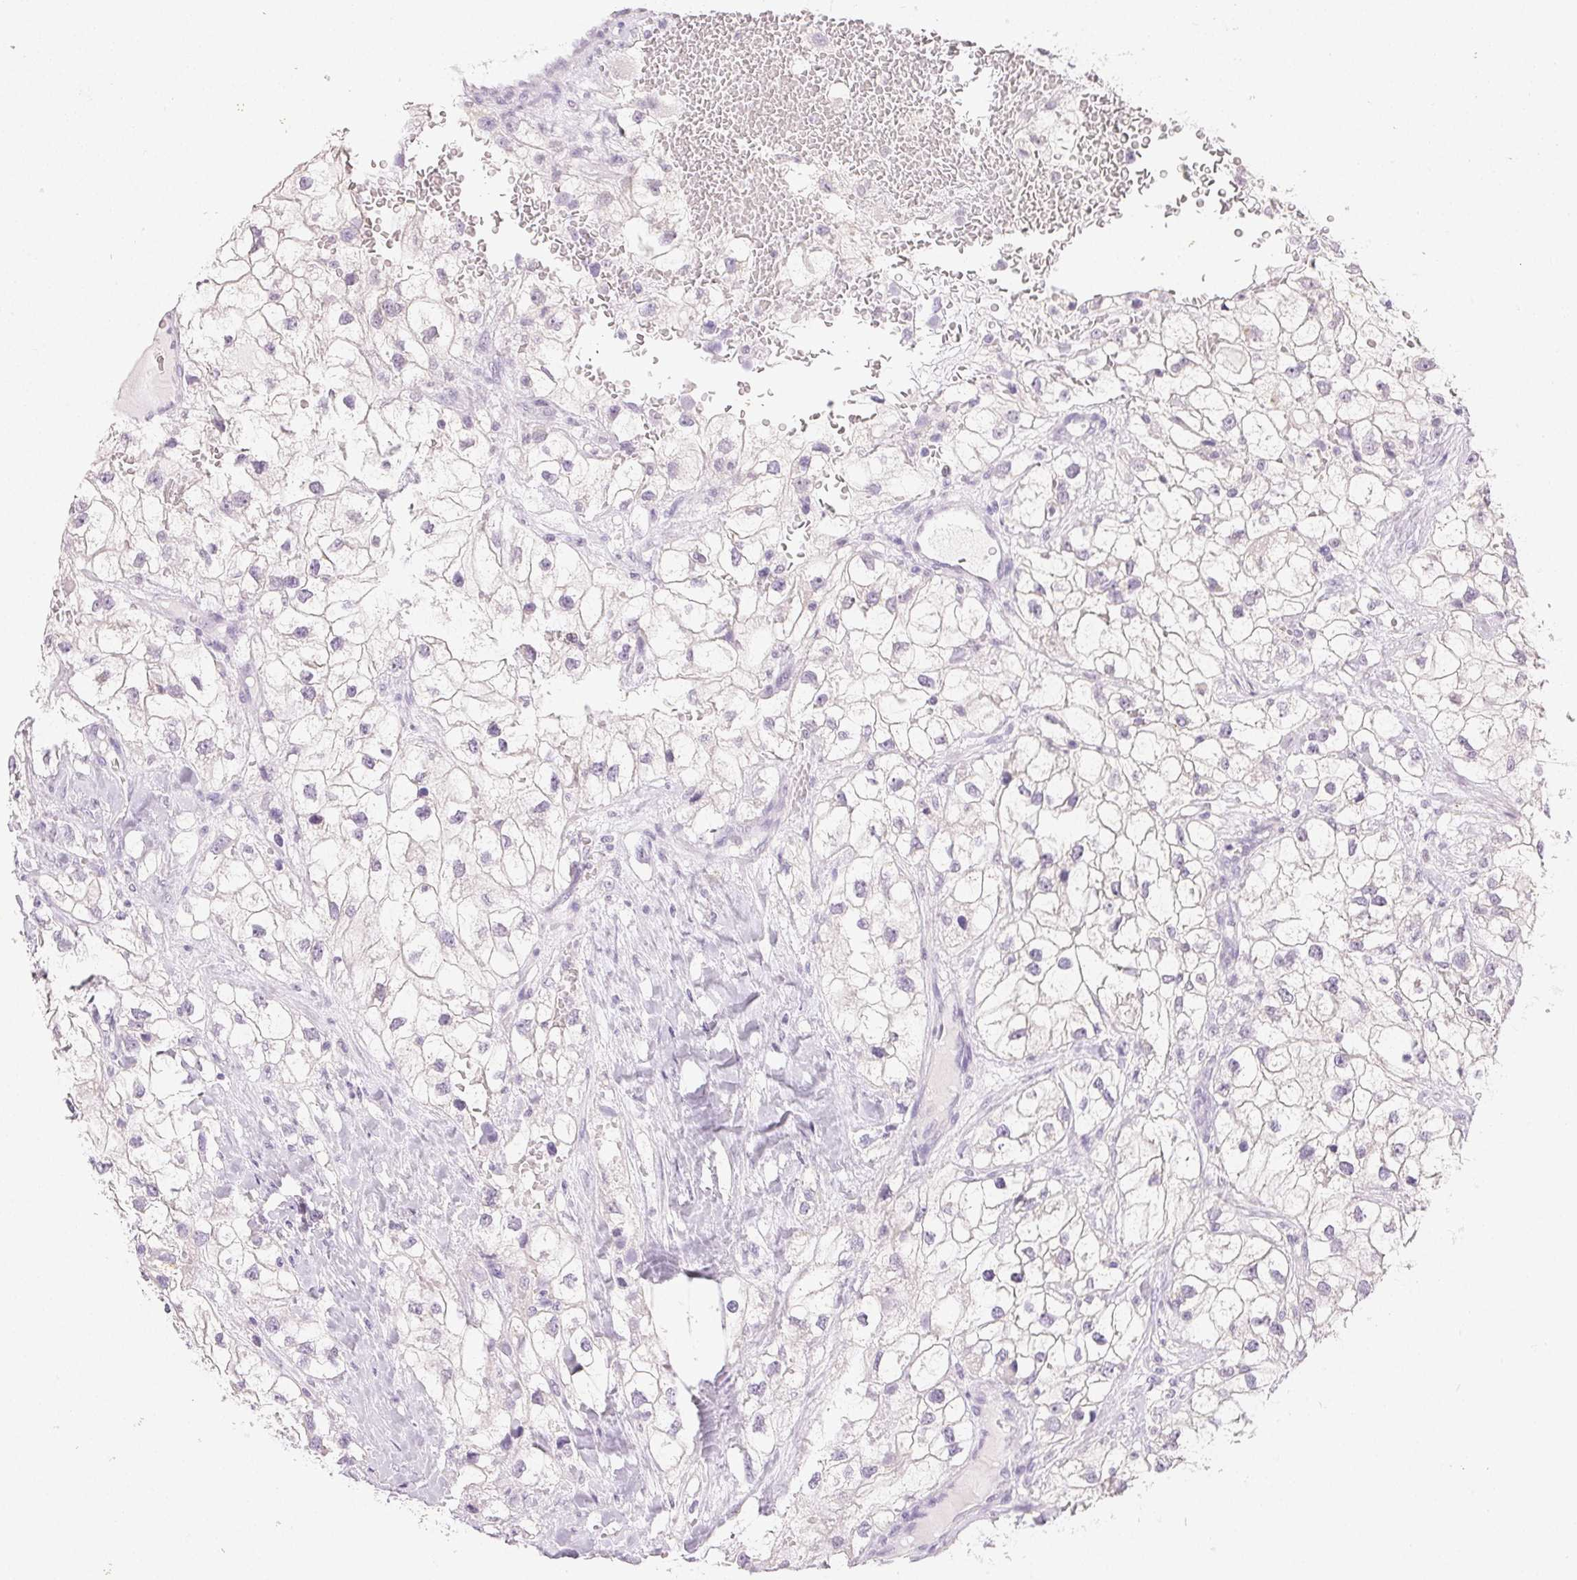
{"staining": {"intensity": "negative", "quantity": "none", "location": "none"}, "tissue": "renal cancer", "cell_type": "Tumor cells", "image_type": "cancer", "snomed": [{"axis": "morphology", "description": "Adenocarcinoma, NOS"}, {"axis": "topography", "description": "Kidney"}], "caption": "Histopathology image shows no significant protein staining in tumor cells of adenocarcinoma (renal). Nuclei are stained in blue.", "gene": "SFTPD", "patient": {"sex": "male", "age": 59}}